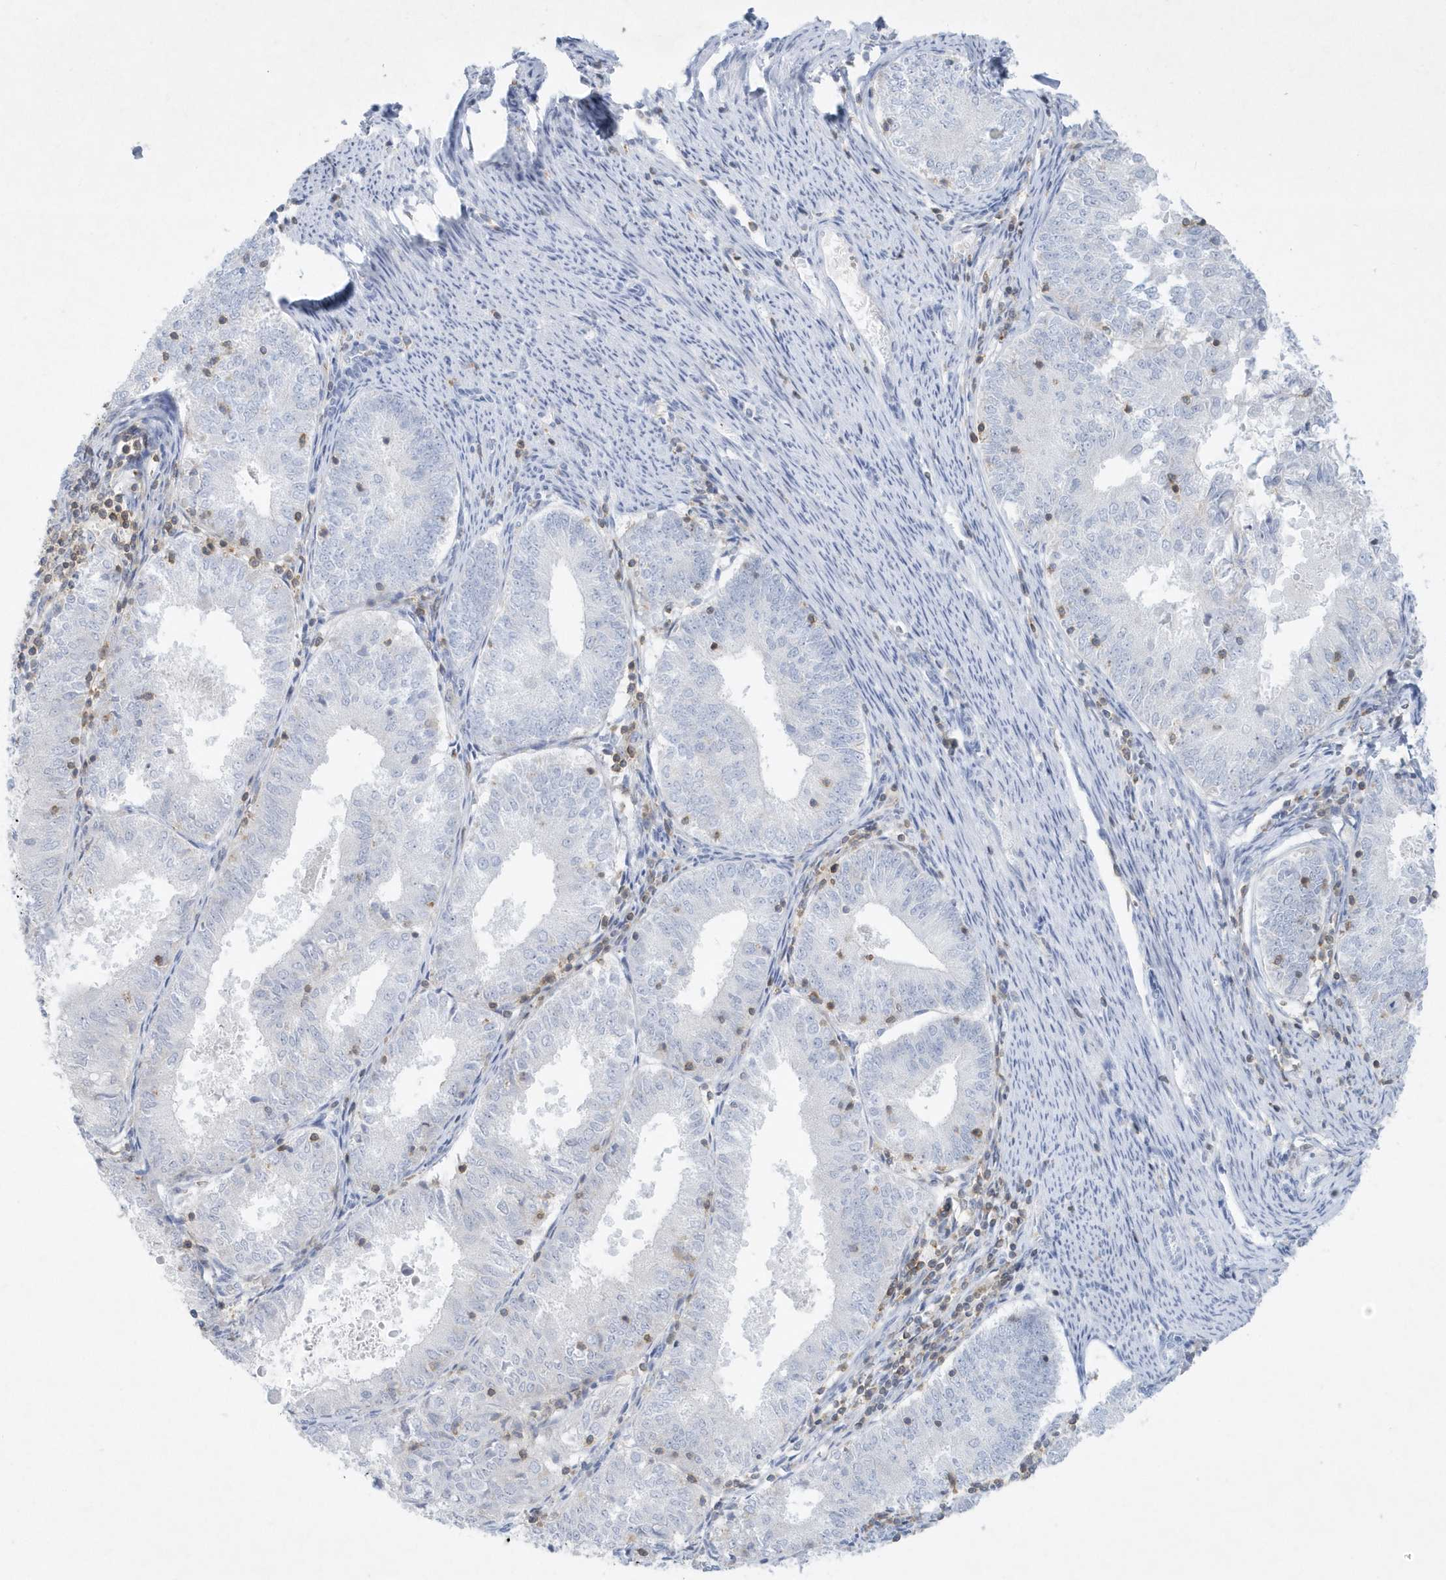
{"staining": {"intensity": "negative", "quantity": "none", "location": "none"}, "tissue": "endometrial cancer", "cell_type": "Tumor cells", "image_type": "cancer", "snomed": [{"axis": "morphology", "description": "Adenocarcinoma, NOS"}, {"axis": "topography", "description": "Endometrium"}], "caption": "DAB immunohistochemical staining of human endometrial cancer (adenocarcinoma) reveals no significant positivity in tumor cells.", "gene": "PSD4", "patient": {"sex": "female", "age": 57}}